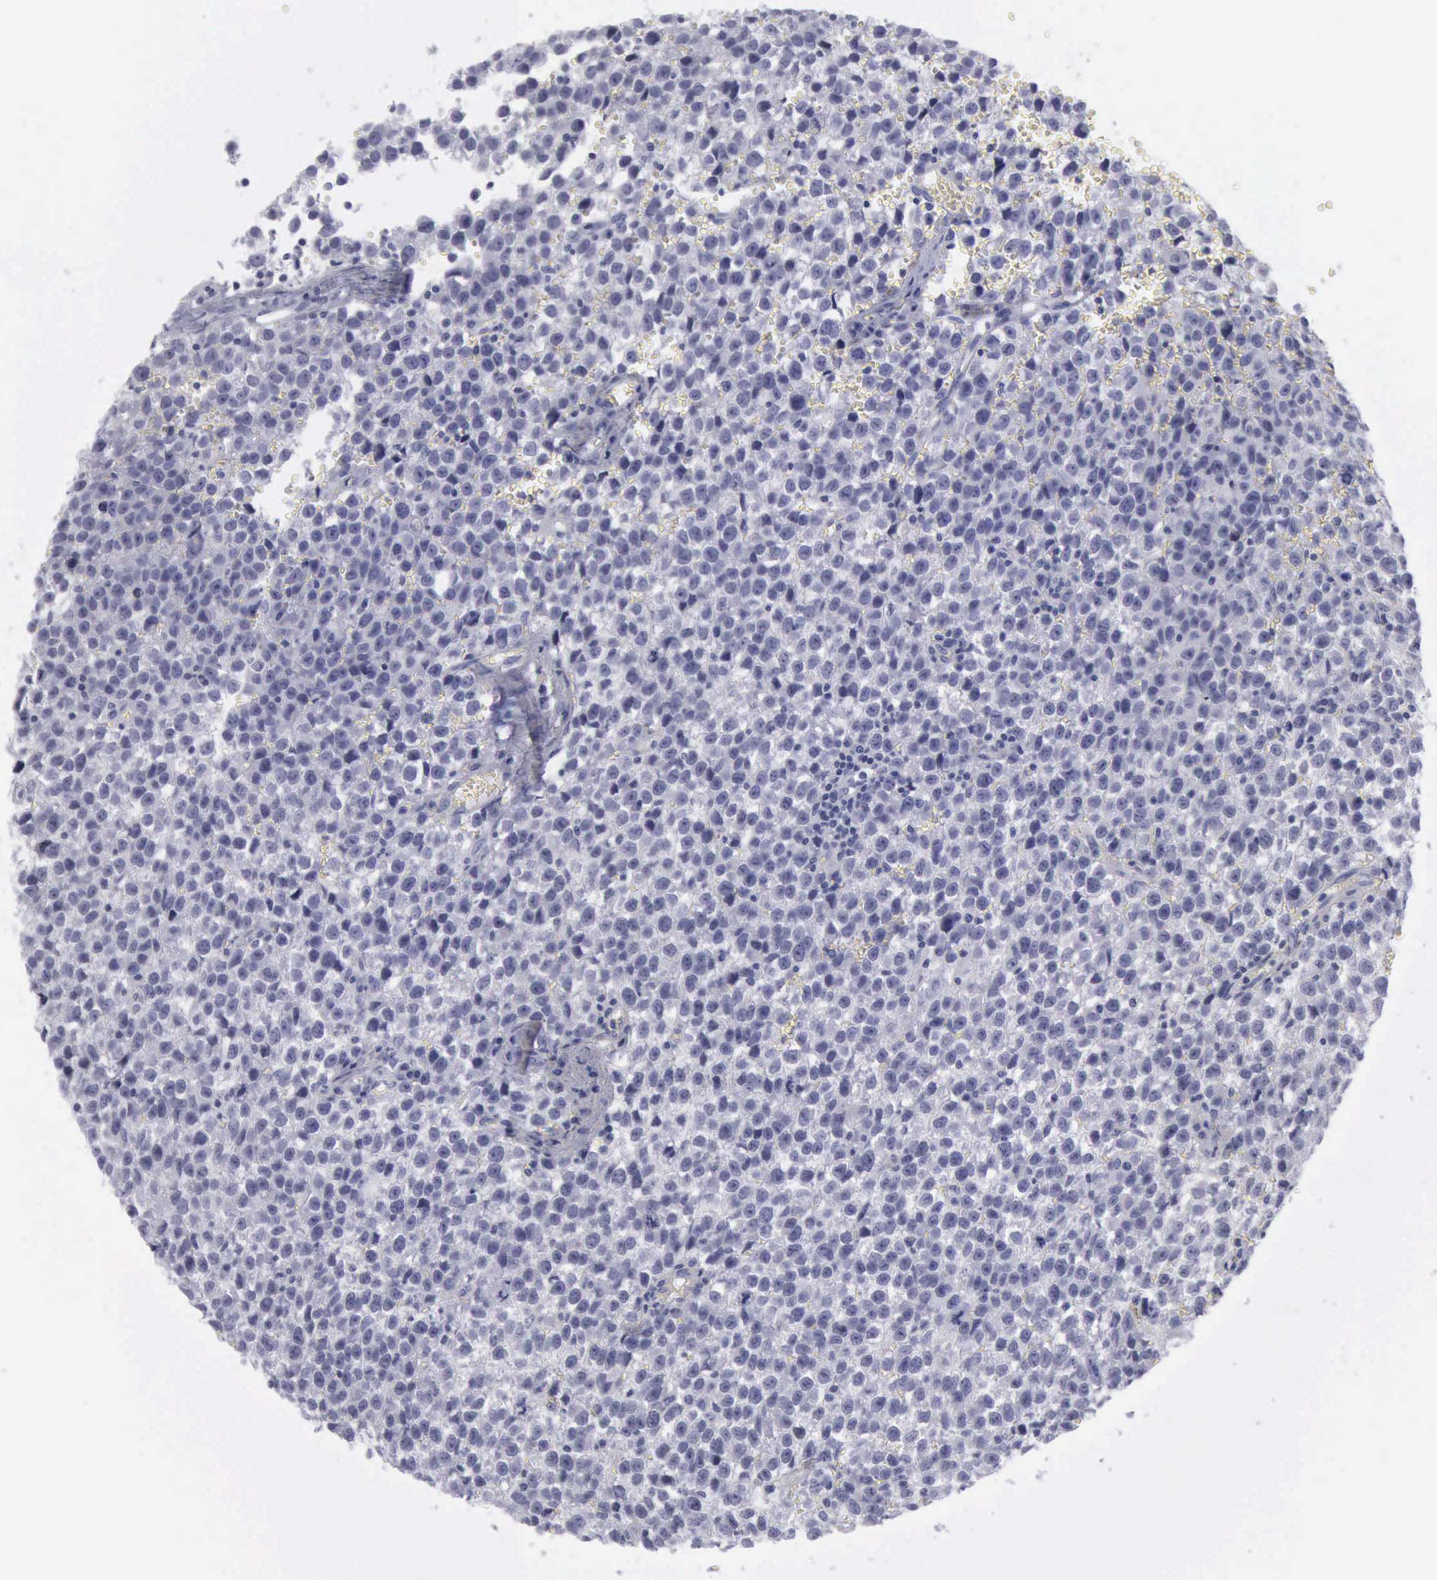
{"staining": {"intensity": "negative", "quantity": "none", "location": "none"}, "tissue": "testis cancer", "cell_type": "Tumor cells", "image_type": "cancer", "snomed": [{"axis": "morphology", "description": "Seminoma, NOS"}, {"axis": "topography", "description": "Testis"}], "caption": "Tumor cells are negative for brown protein staining in seminoma (testis).", "gene": "KRT13", "patient": {"sex": "male", "age": 35}}